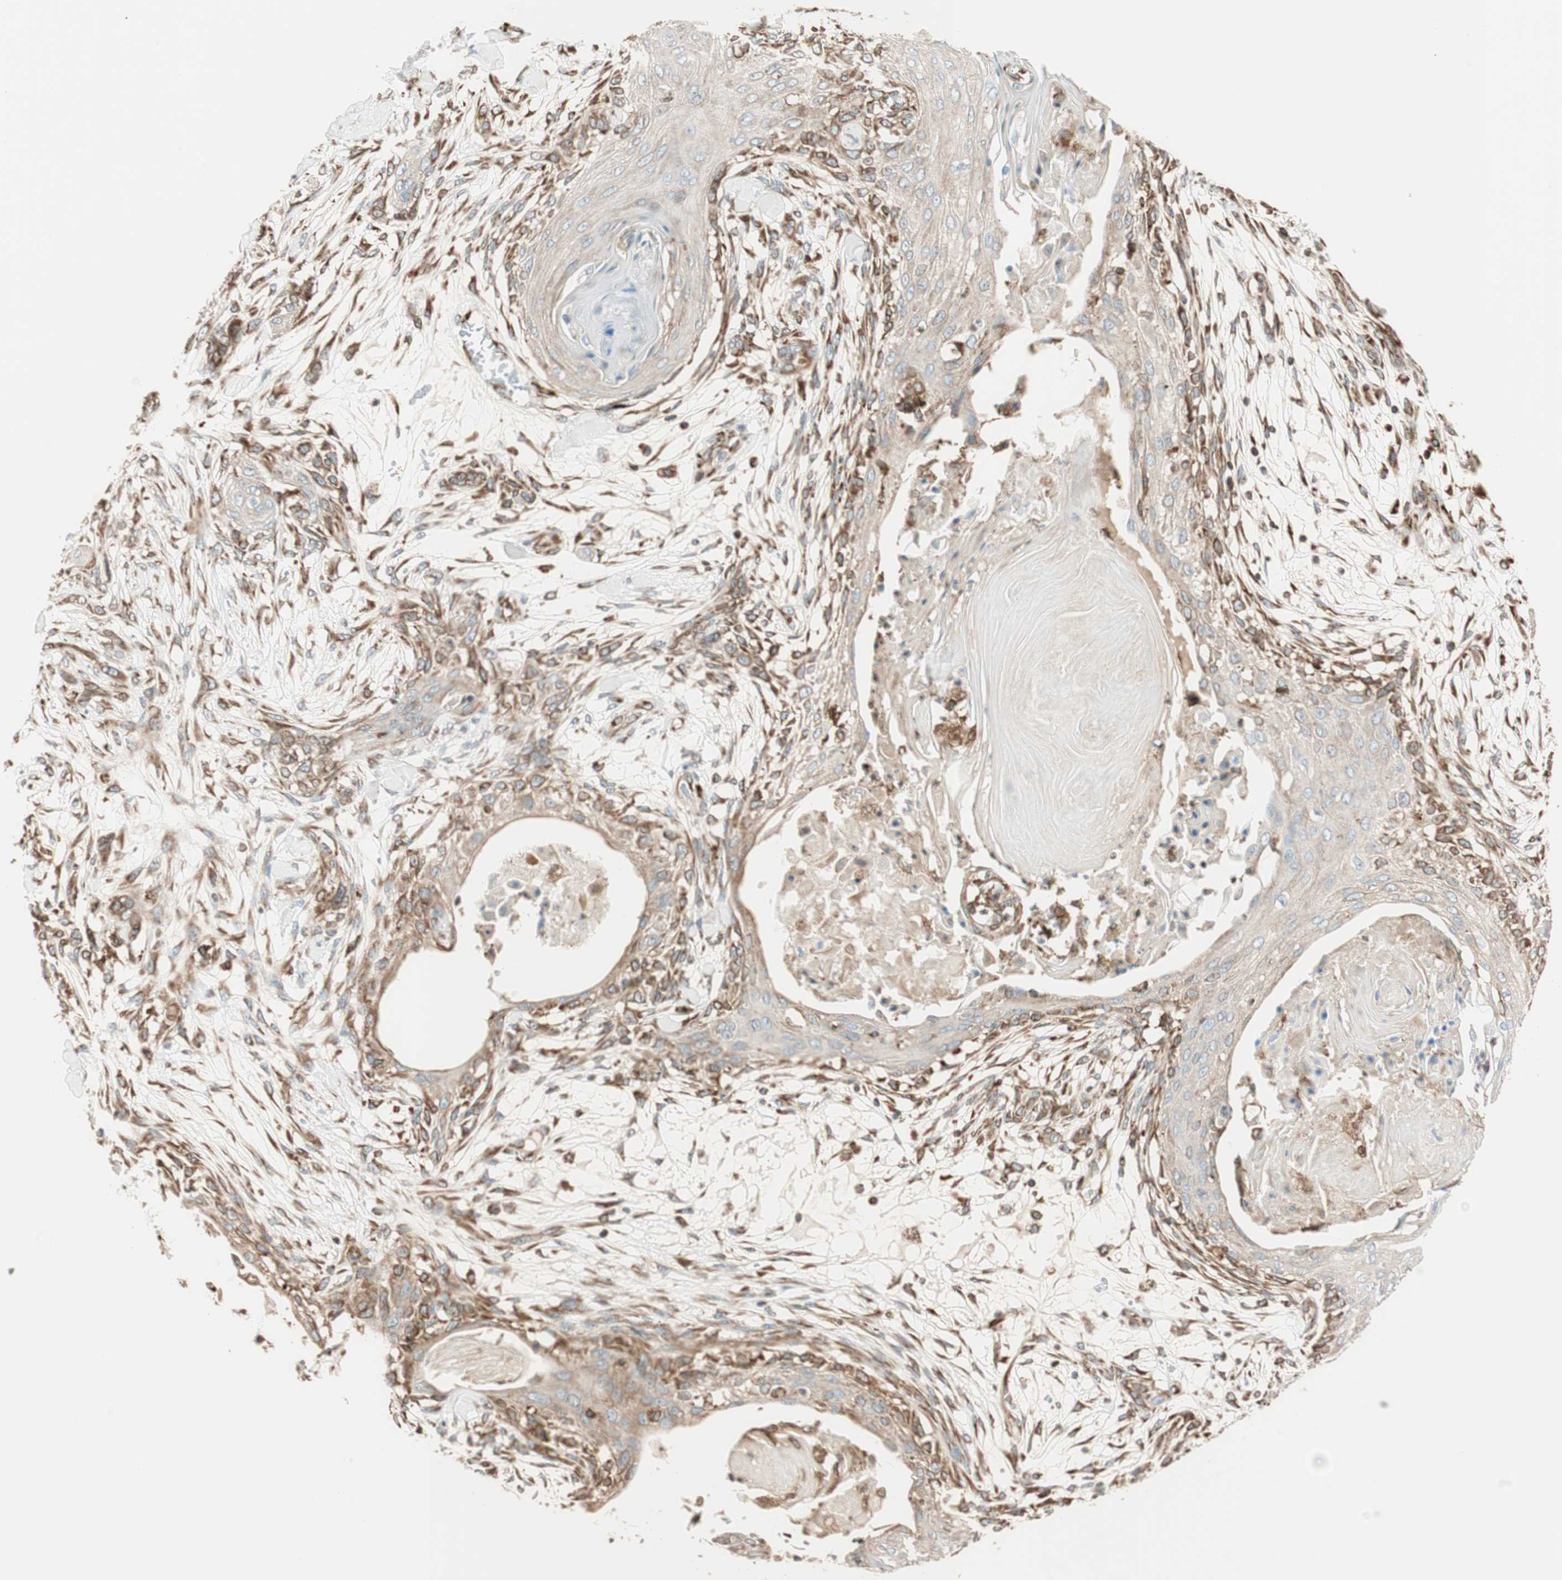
{"staining": {"intensity": "strong", "quantity": ">75%", "location": "cytoplasmic/membranous"}, "tissue": "skin cancer", "cell_type": "Tumor cells", "image_type": "cancer", "snomed": [{"axis": "morphology", "description": "Squamous cell carcinoma, NOS"}, {"axis": "topography", "description": "Skin"}], "caption": "Strong cytoplasmic/membranous positivity is seen in about >75% of tumor cells in squamous cell carcinoma (skin).", "gene": "PRKCSH", "patient": {"sex": "female", "age": 59}}